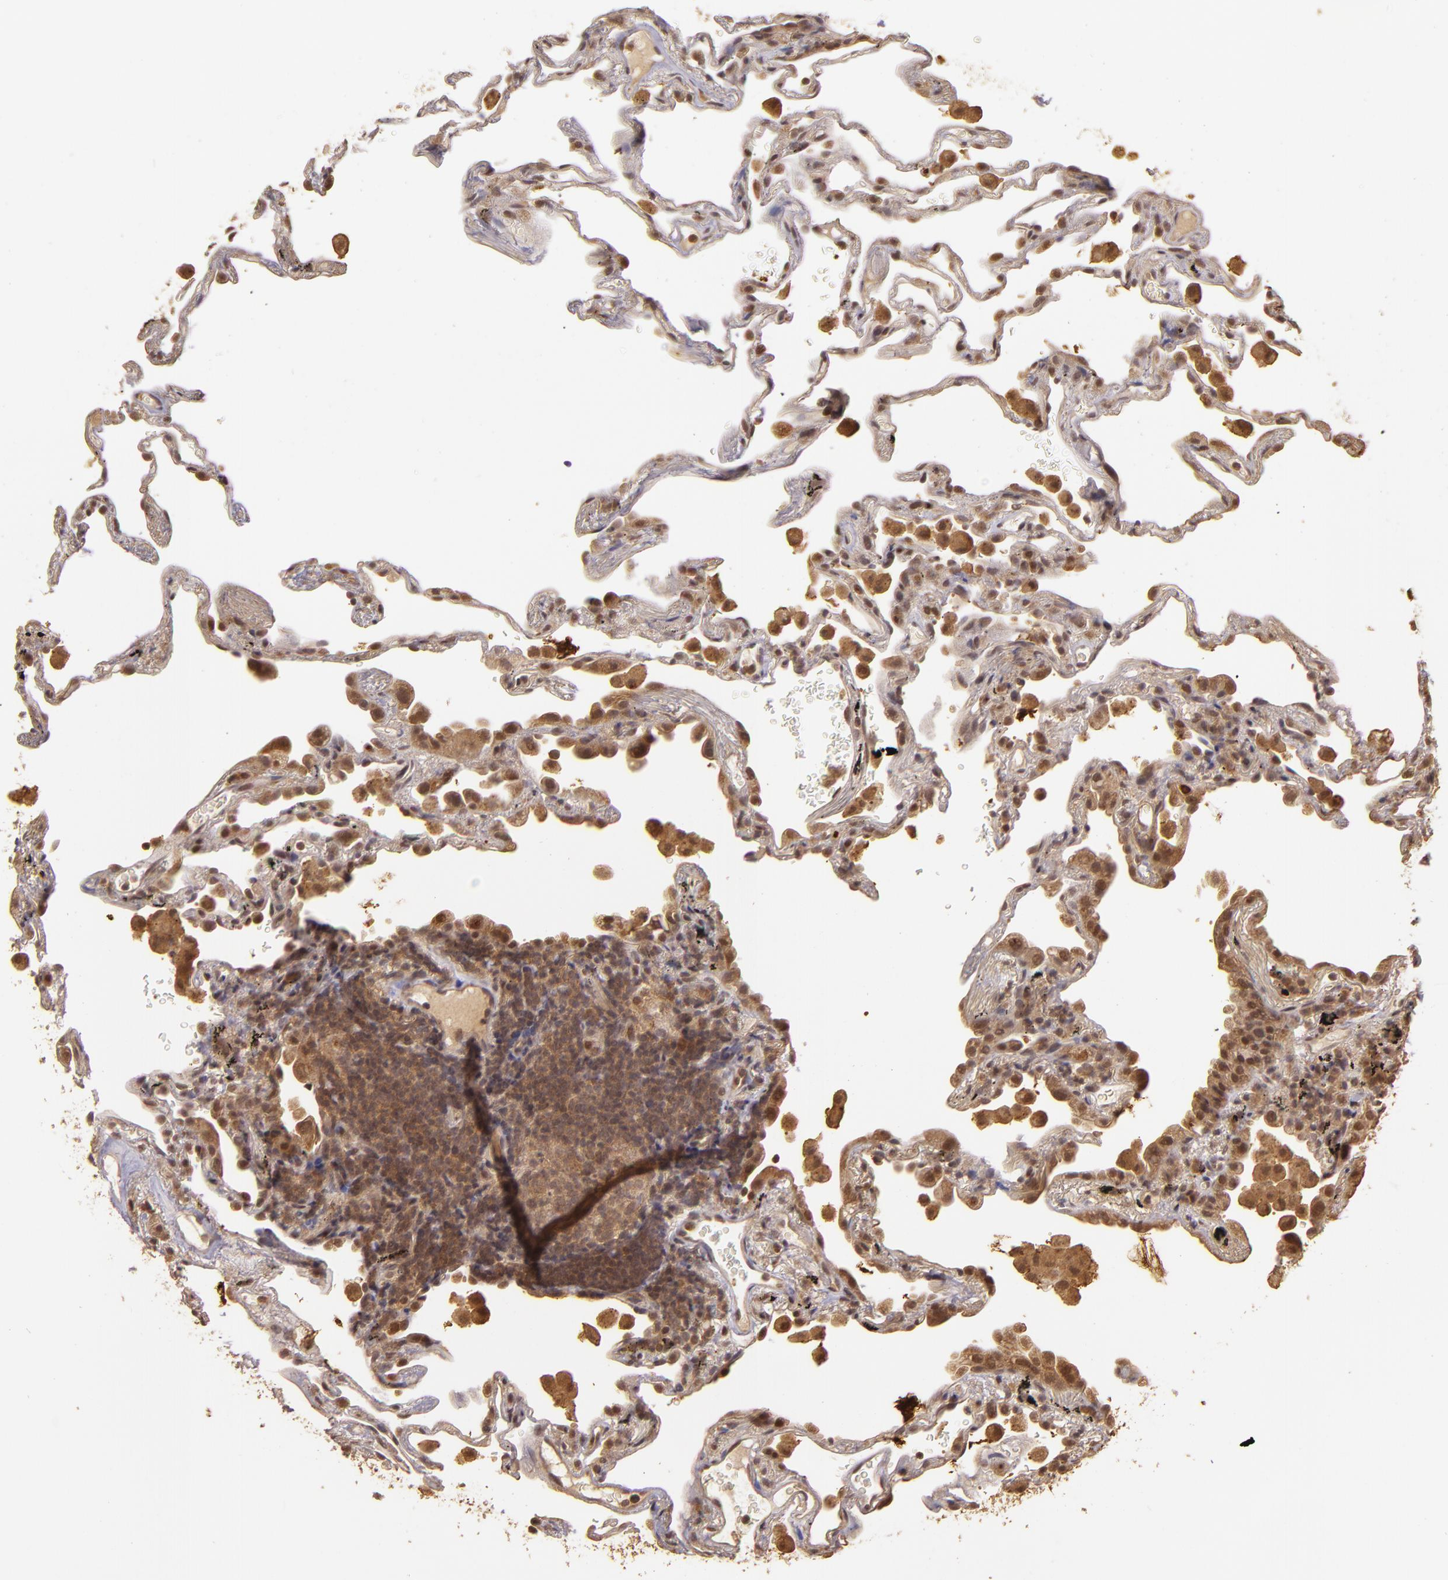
{"staining": {"intensity": "weak", "quantity": "25%-75%", "location": "cytoplasmic/membranous,nuclear"}, "tissue": "lung", "cell_type": "Alveolar cells", "image_type": "normal", "snomed": [{"axis": "morphology", "description": "Normal tissue, NOS"}, {"axis": "morphology", "description": "Inflammation, NOS"}, {"axis": "topography", "description": "Lung"}], "caption": "Lung stained for a protein shows weak cytoplasmic/membranous,nuclear positivity in alveolar cells. The staining was performed using DAB to visualize the protein expression in brown, while the nuclei were stained in blue with hematoxylin (Magnification: 20x).", "gene": "TXNRD2", "patient": {"sex": "male", "age": 69}}